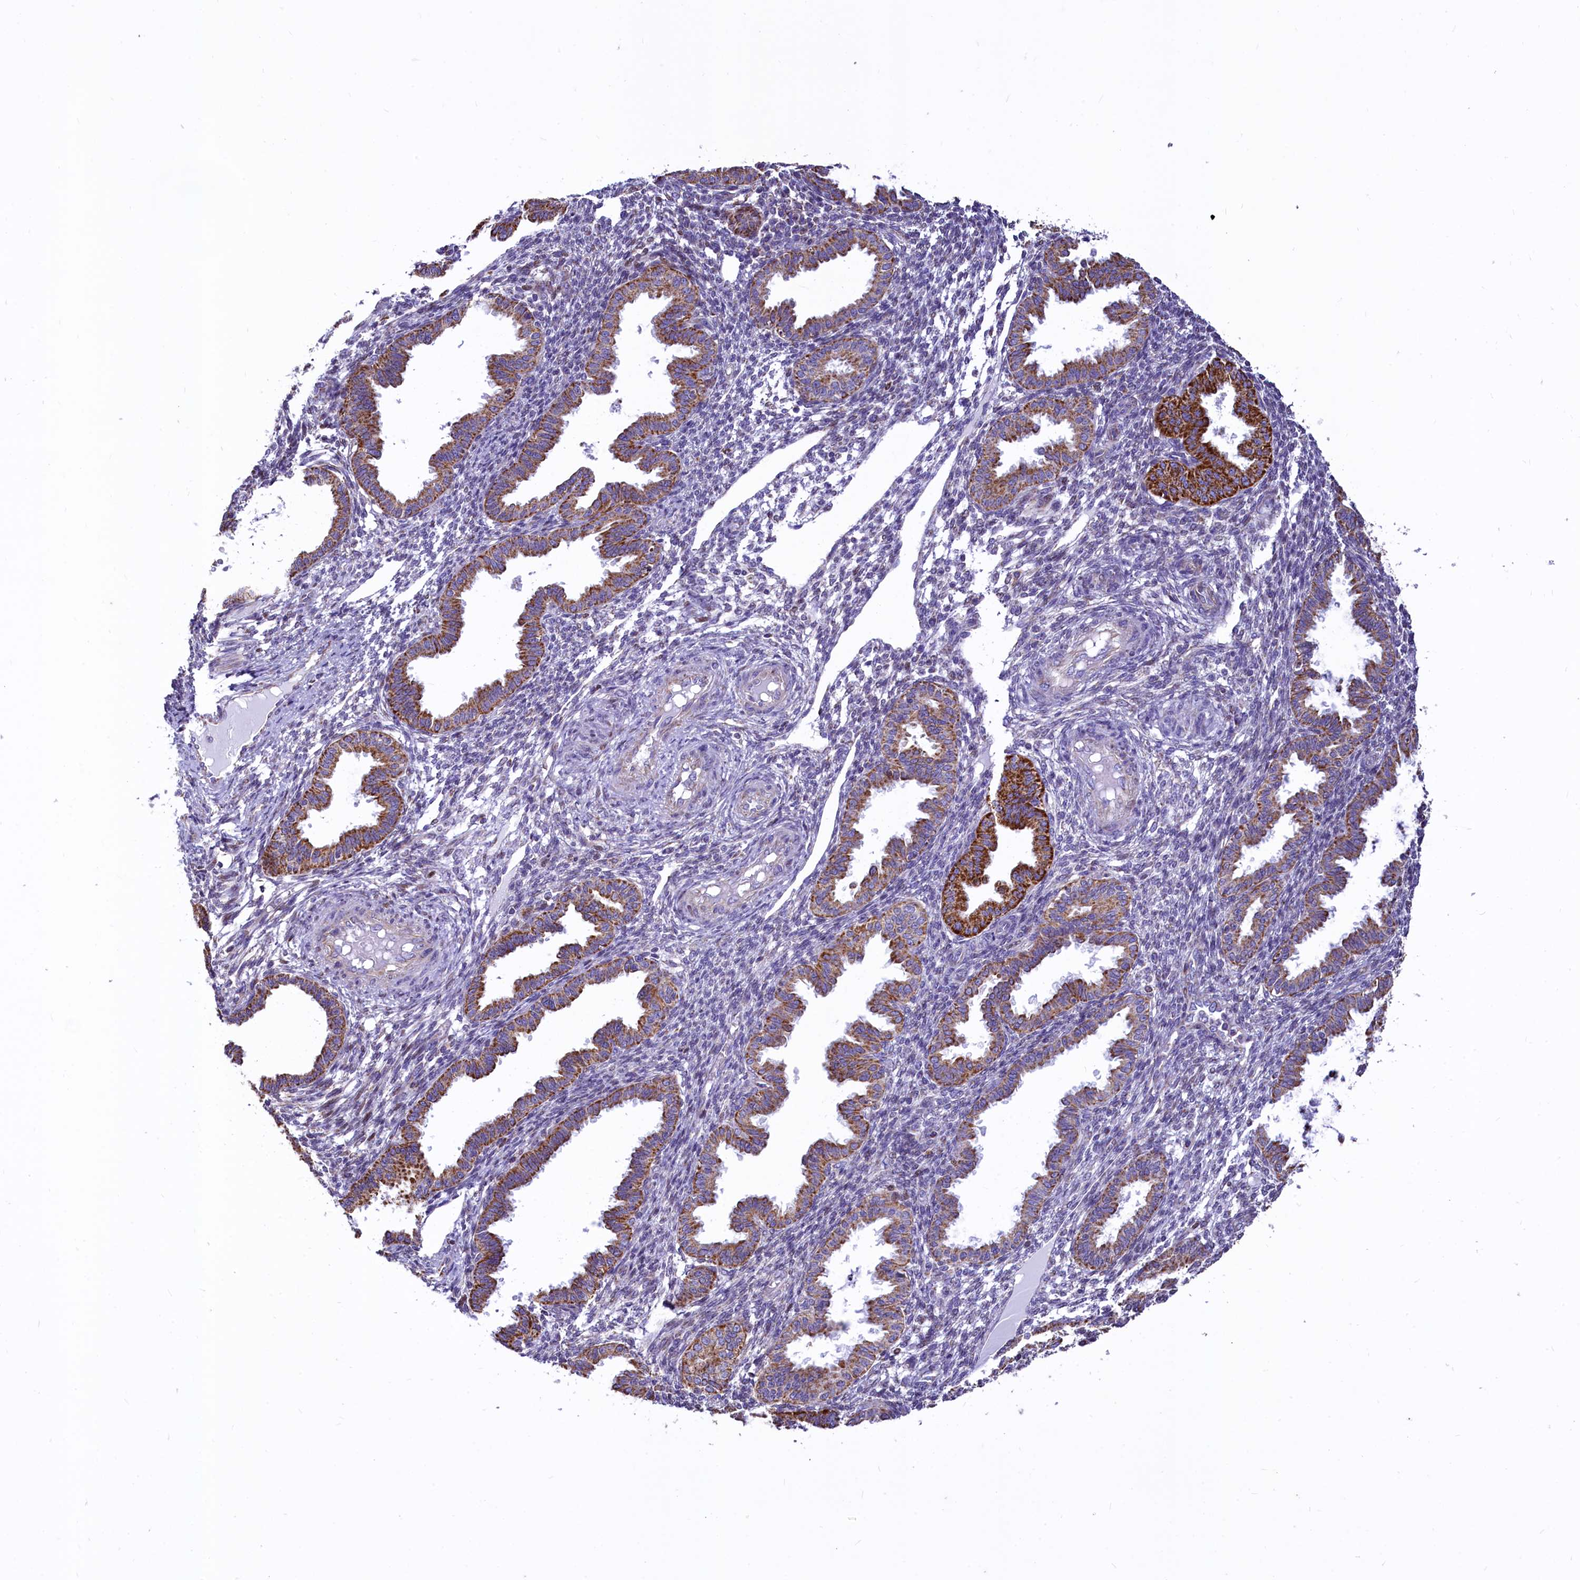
{"staining": {"intensity": "negative", "quantity": "none", "location": "none"}, "tissue": "endometrium", "cell_type": "Cells in endometrial stroma", "image_type": "normal", "snomed": [{"axis": "morphology", "description": "Normal tissue, NOS"}, {"axis": "topography", "description": "Endometrium"}], "caption": "Immunohistochemical staining of benign human endometrium shows no significant expression in cells in endometrial stroma.", "gene": "VWCE", "patient": {"sex": "female", "age": 33}}